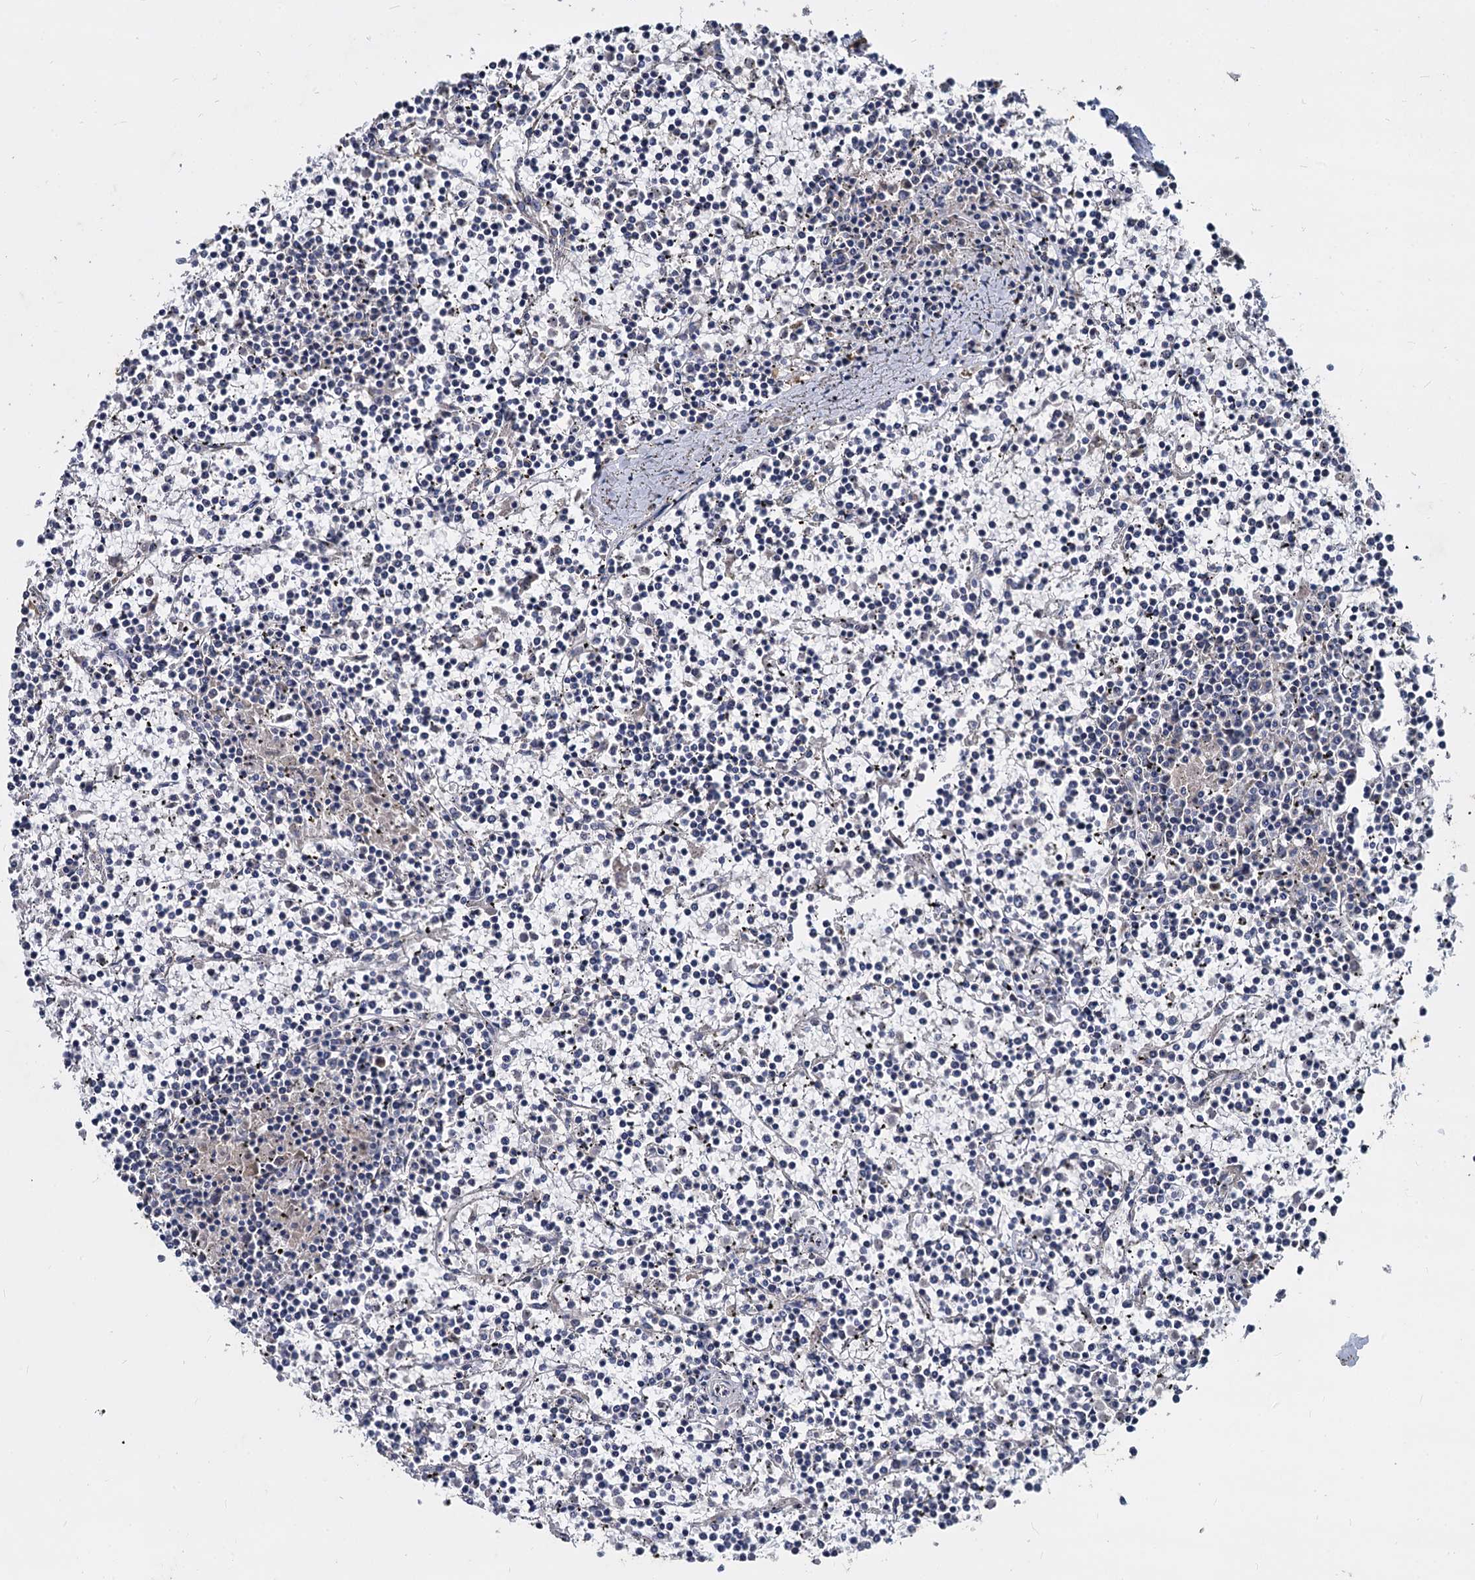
{"staining": {"intensity": "negative", "quantity": "none", "location": "none"}, "tissue": "lymphoma", "cell_type": "Tumor cells", "image_type": "cancer", "snomed": [{"axis": "morphology", "description": "Malignant lymphoma, non-Hodgkin's type, Low grade"}, {"axis": "topography", "description": "Spleen"}], "caption": "Human low-grade malignant lymphoma, non-Hodgkin's type stained for a protein using immunohistochemistry displays no staining in tumor cells.", "gene": "CCDC184", "patient": {"sex": "female", "age": 19}}